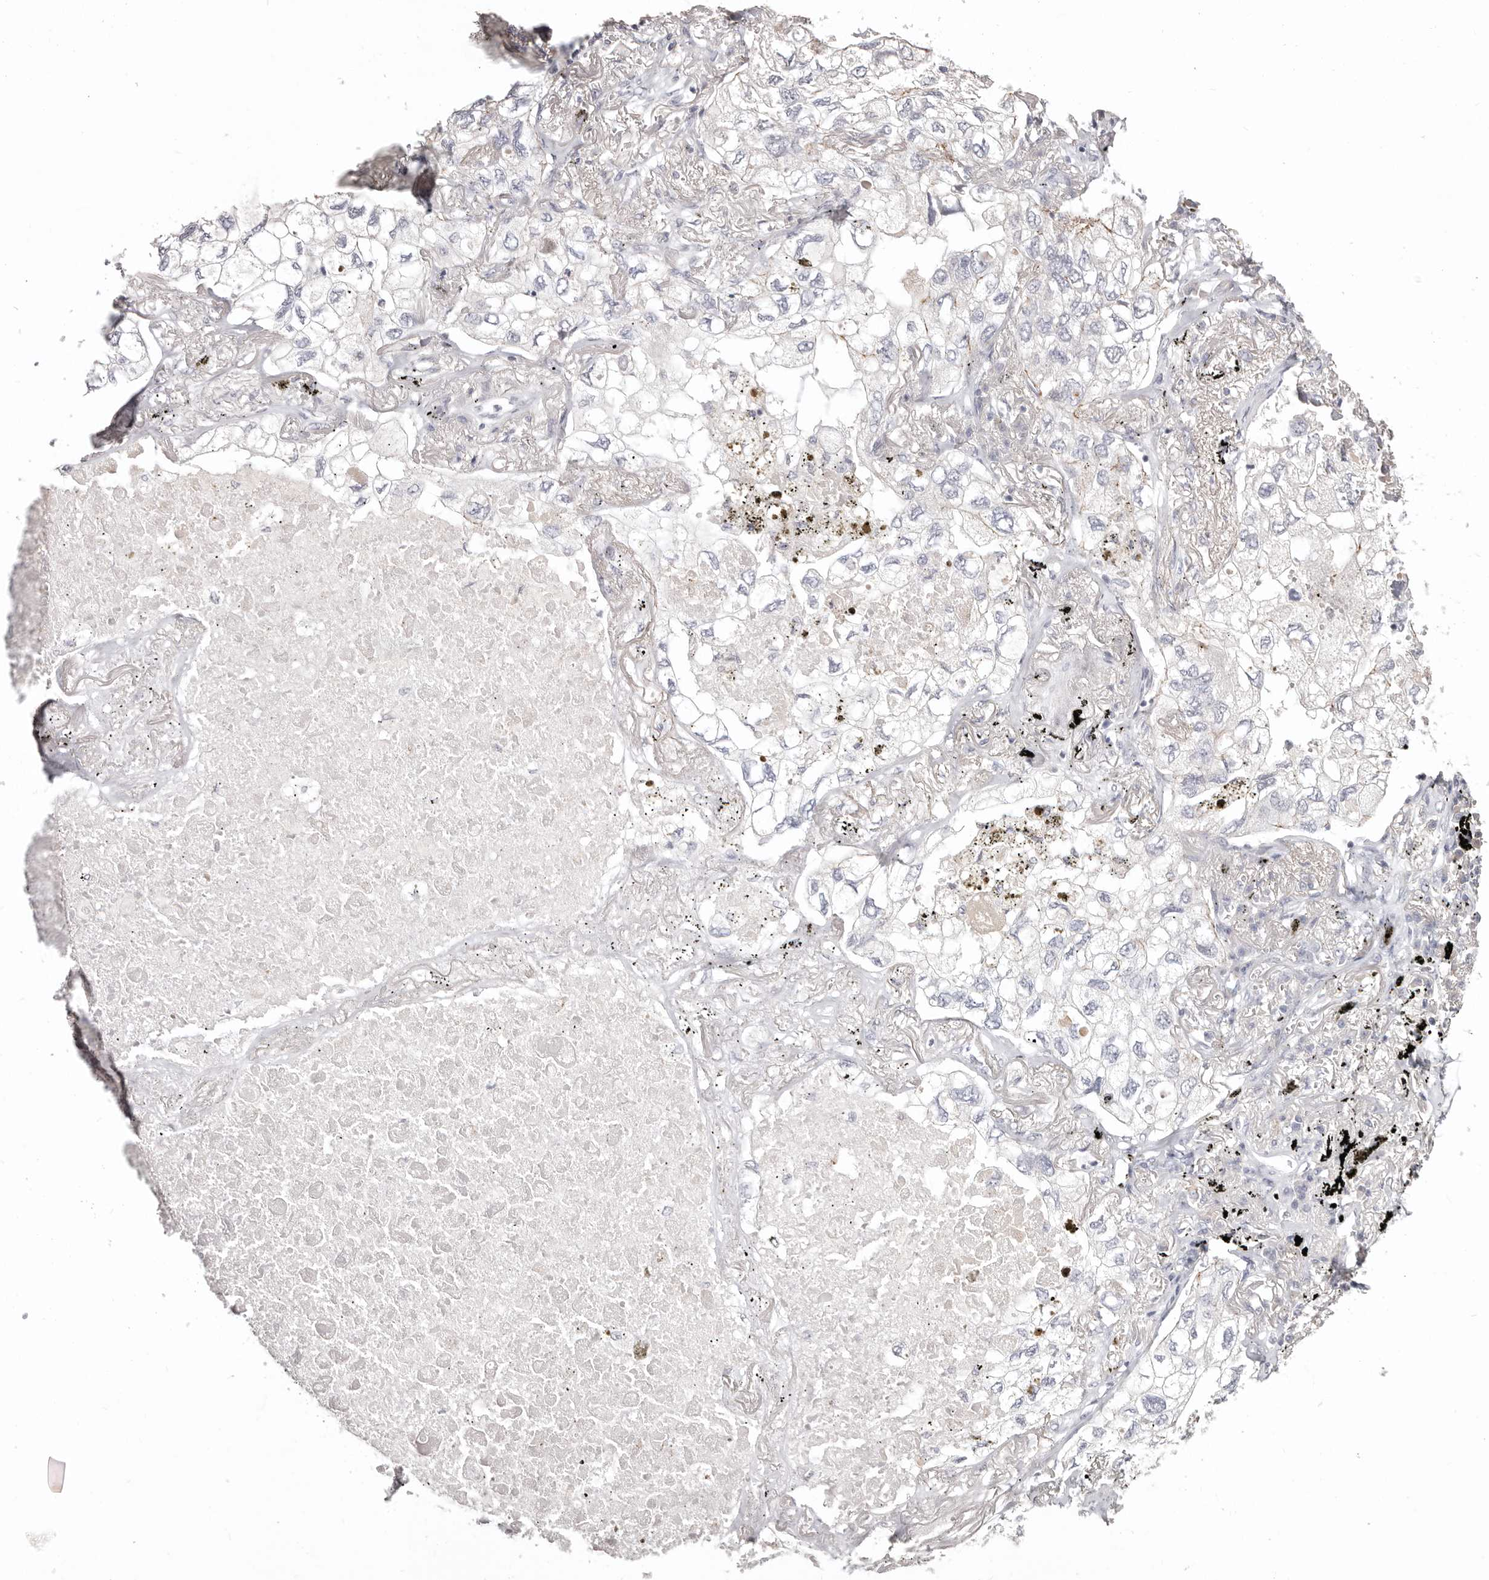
{"staining": {"intensity": "negative", "quantity": "none", "location": "none"}, "tissue": "lung cancer", "cell_type": "Tumor cells", "image_type": "cancer", "snomed": [{"axis": "morphology", "description": "Adenocarcinoma, NOS"}, {"axis": "topography", "description": "Lung"}], "caption": "Lung cancer (adenocarcinoma) stained for a protein using IHC exhibits no expression tumor cells.", "gene": "PCDHB6", "patient": {"sex": "male", "age": 65}}